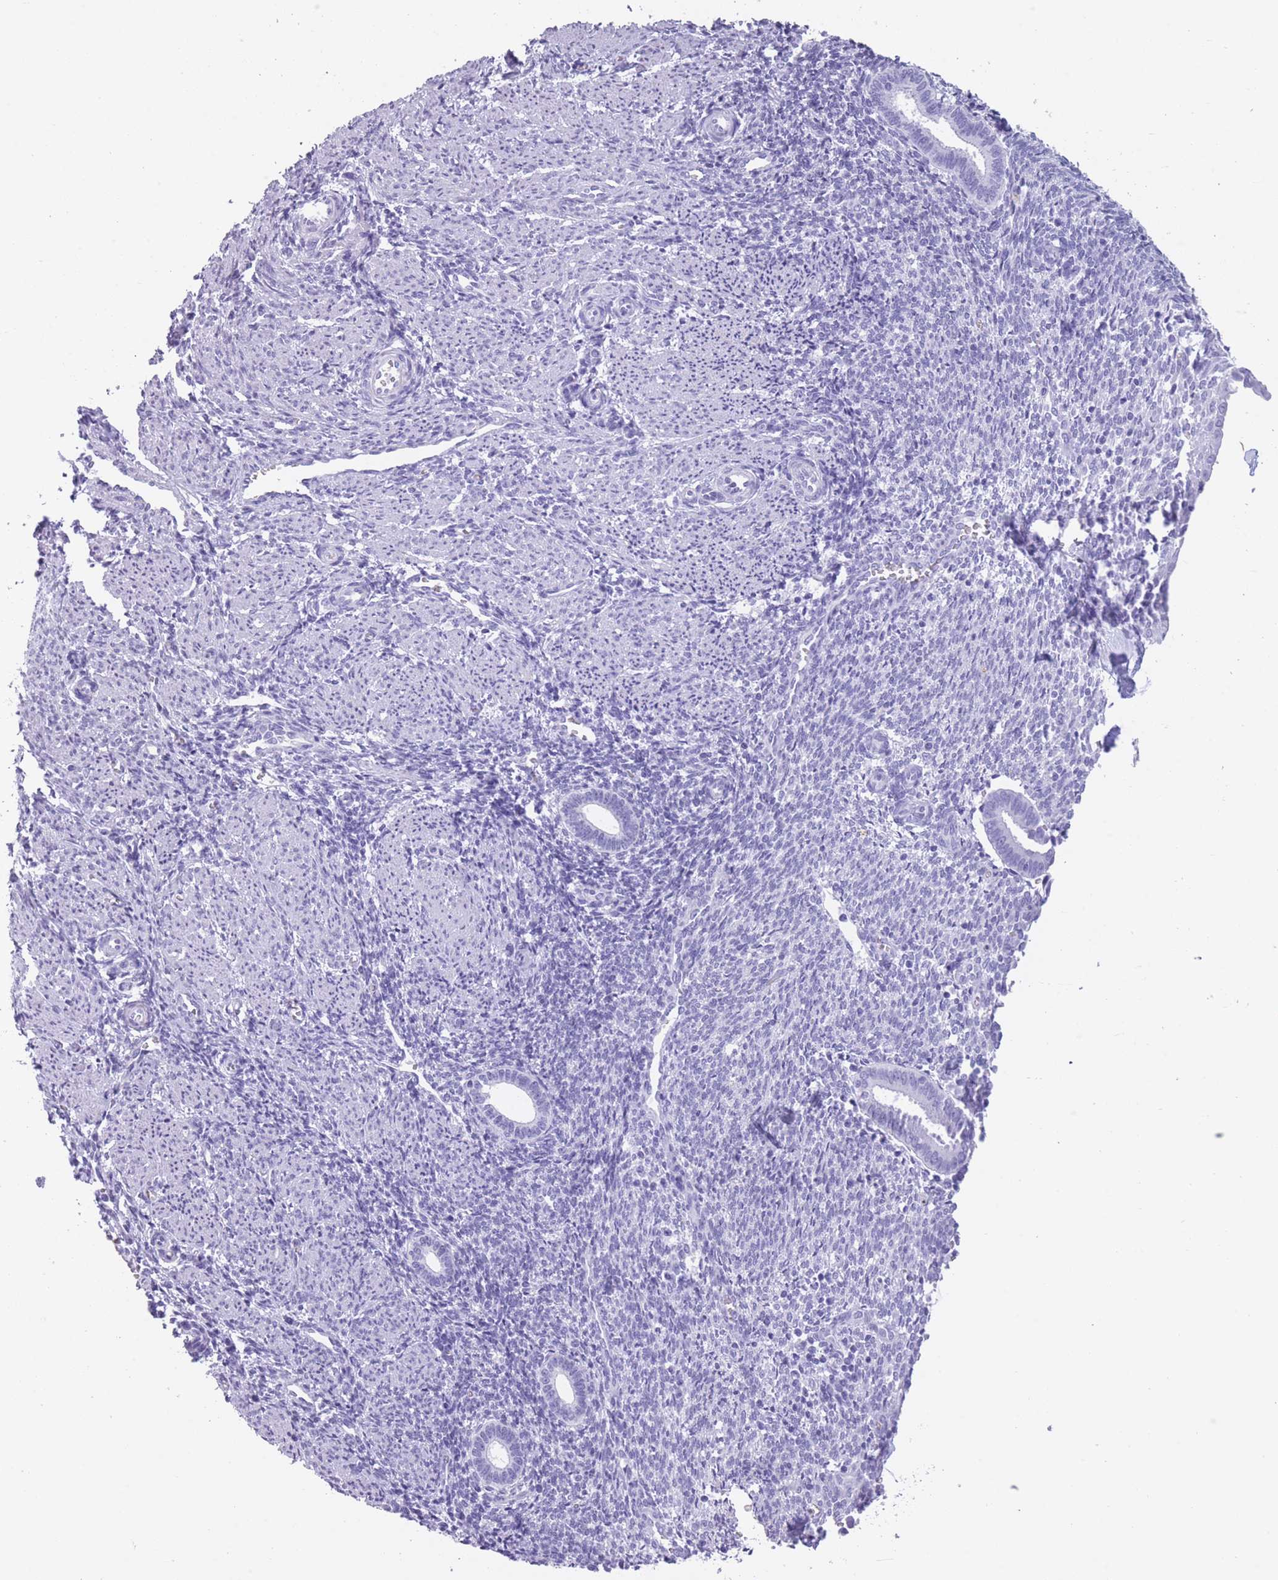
{"staining": {"intensity": "negative", "quantity": "none", "location": "none"}, "tissue": "endometrium", "cell_type": "Cells in endometrial stroma", "image_type": "normal", "snomed": [{"axis": "morphology", "description": "Normal tissue, NOS"}, {"axis": "topography", "description": "Endometrium"}], "caption": "Protein analysis of normal endometrium reveals no significant staining in cells in endometrial stroma. The staining was performed using DAB to visualize the protein expression in brown, while the nuclei were stained in blue with hematoxylin (Magnification: 20x).", "gene": "OR4F16", "patient": {"sex": "female", "age": 32}}